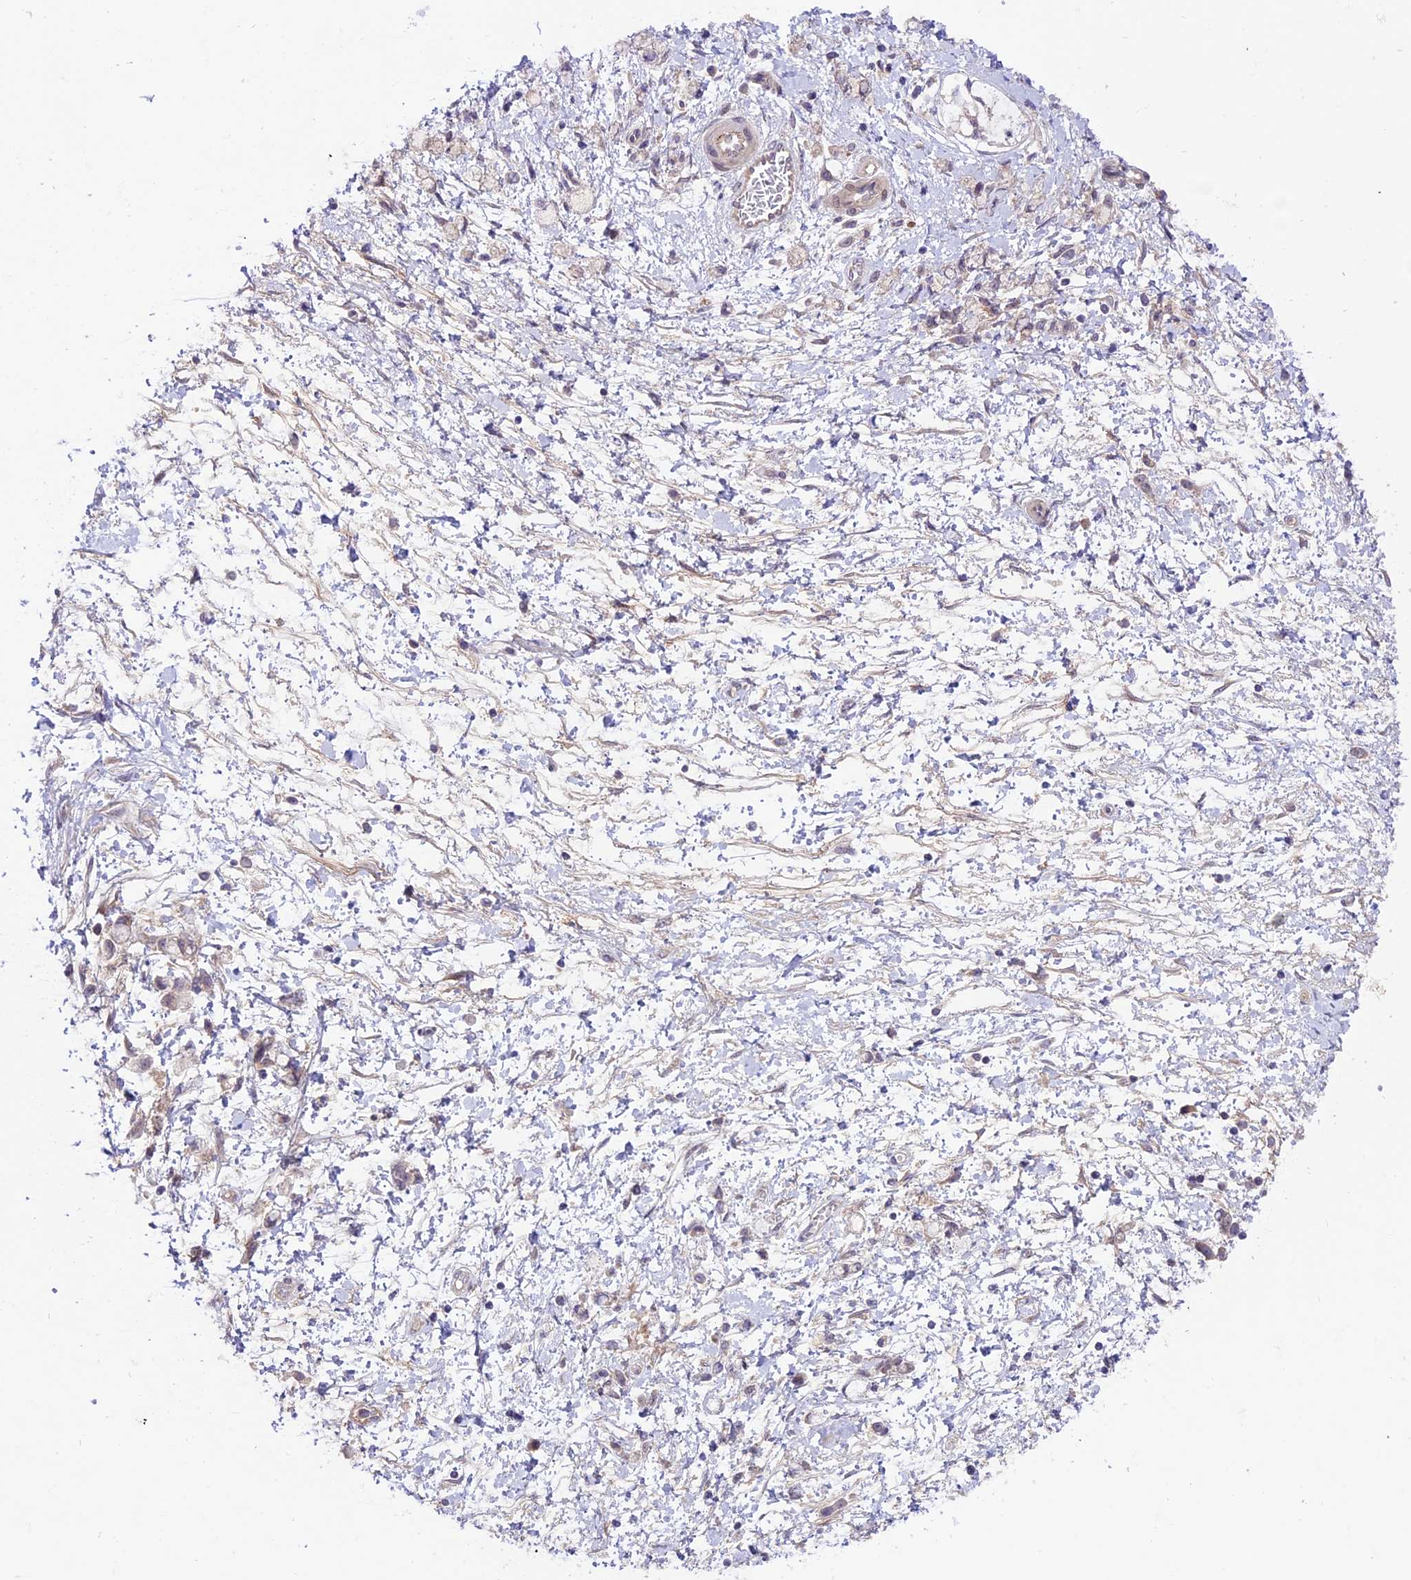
{"staining": {"intensity": "negative", "quantity": "none", "location": "none"}, "tissue": "stomach cancer", "cell_type": "Tumor cells", "image_type": "cancer", "snomed": [{"axis": "morphology", "description": "Adenocarcinoma, NOS"}, {"axis": "topography", "description": "Stomach"}], "caption": "High magnification brightfield microscopy of adenocarcinoma (stomach) stained with DAB (brown) and counterstained with hematoxylin (blue): tumor cells show no significant positivity.", "gene": "SPRED1", "patient": {"sex": "female", "age": 60}}